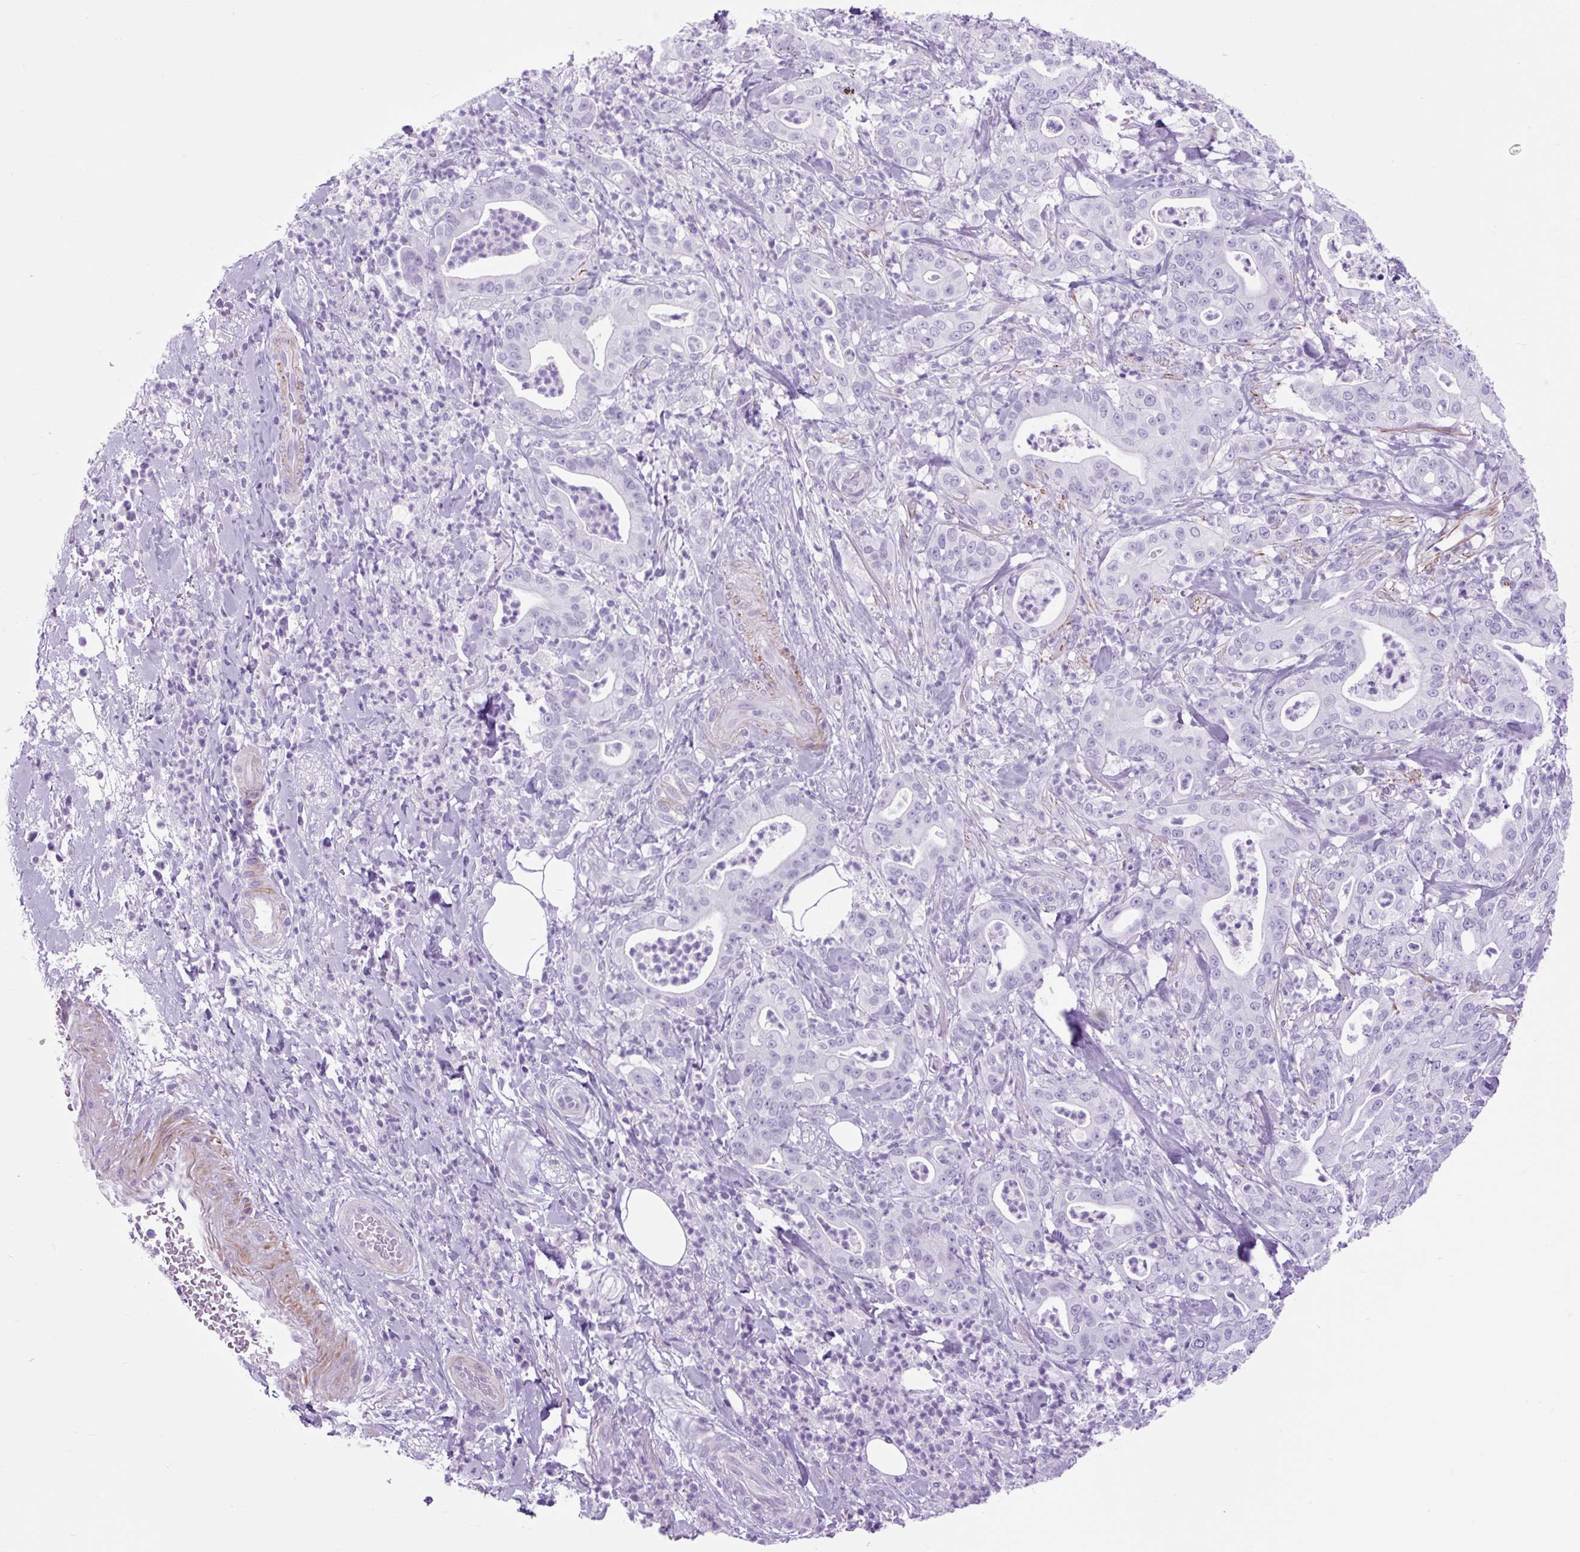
{"staining": {"intensity": "negative", "quantity": "none", "location": "none"}, "tissue": "pancreatic cancer", "cell_type": "Tumor cells", "image_type": "cancer", "snomed": [{"axis": "morphology", "description": "Adenocarcinoma, NOS"}, {"axis": "topography", "description": "Pancreas"}], "caption": "Tumor cells are negative for brown protein staining in pancreatic cancer.", "gene": "DPP6", "patient": {"sex": "male", "age": 71}}